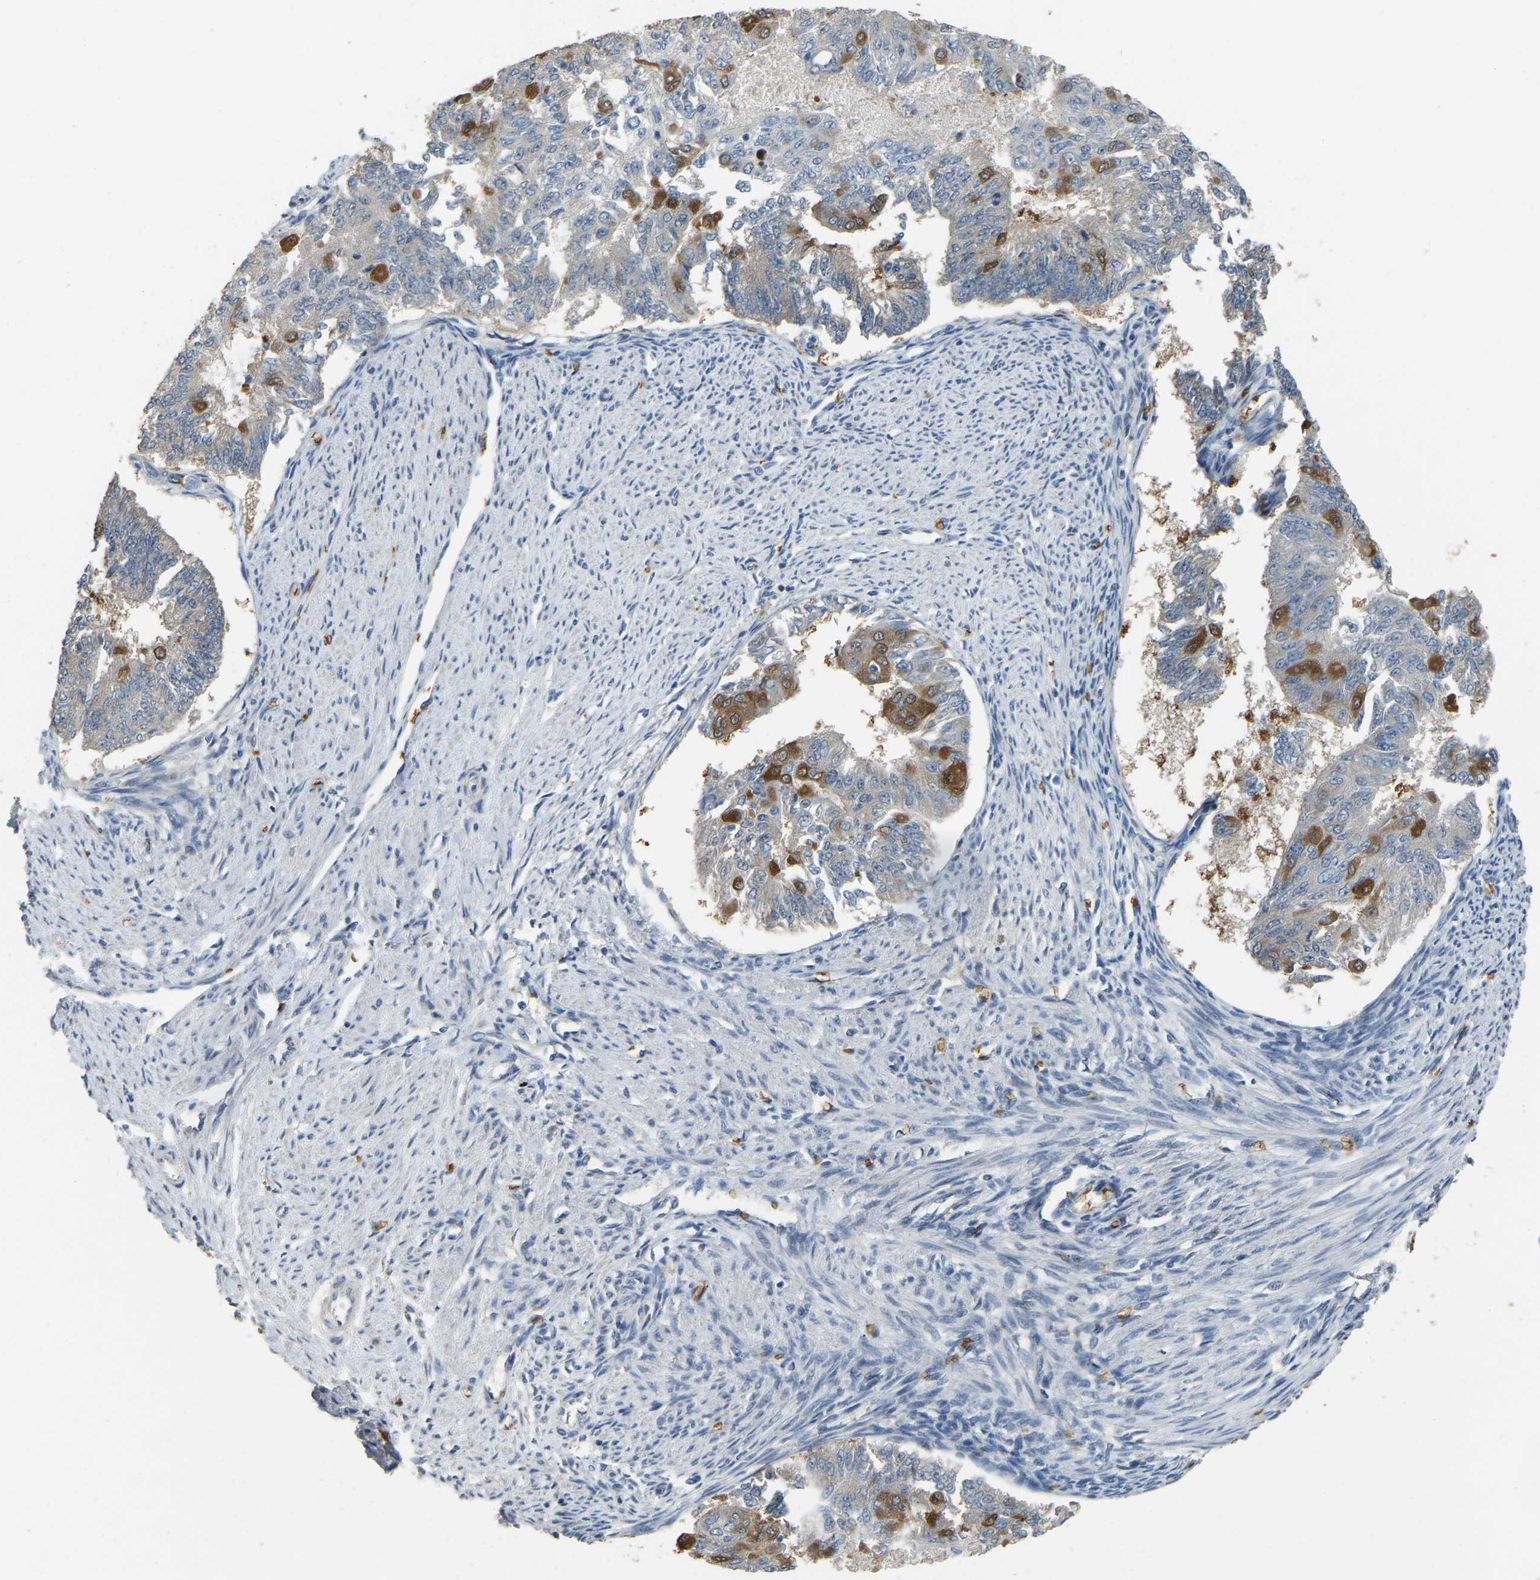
{"staining": {"intensity": "strong", "quantity": "<25%", "location": "cytoplasmic/membranous"}, "tissue": "endometrial cancer", "cell_type": "Tumor cells", "image_type": "cancer", "snomed": [{"axis": "morphology", "description": "Adenocarcinoma, NOS"}, {"axis": "topography", "description": "Endometrium"}], "caption": "Immunohistochemistry (IHC) staining of adenocarcinoma (endometrial), which reveals medium levels of strong cytoplasmic/membranous staining in about <25% of tumor cells indicating strong cytoplasmic/membranous protein positivity. The staining was performed using DAB (3,3'-diaminobenzidine) (brown) for protein detection and nuclei were counterstained in hematoxylin (blue).", "gene": "CFAP298", "patient": {"sex": "female", "age": 32}}